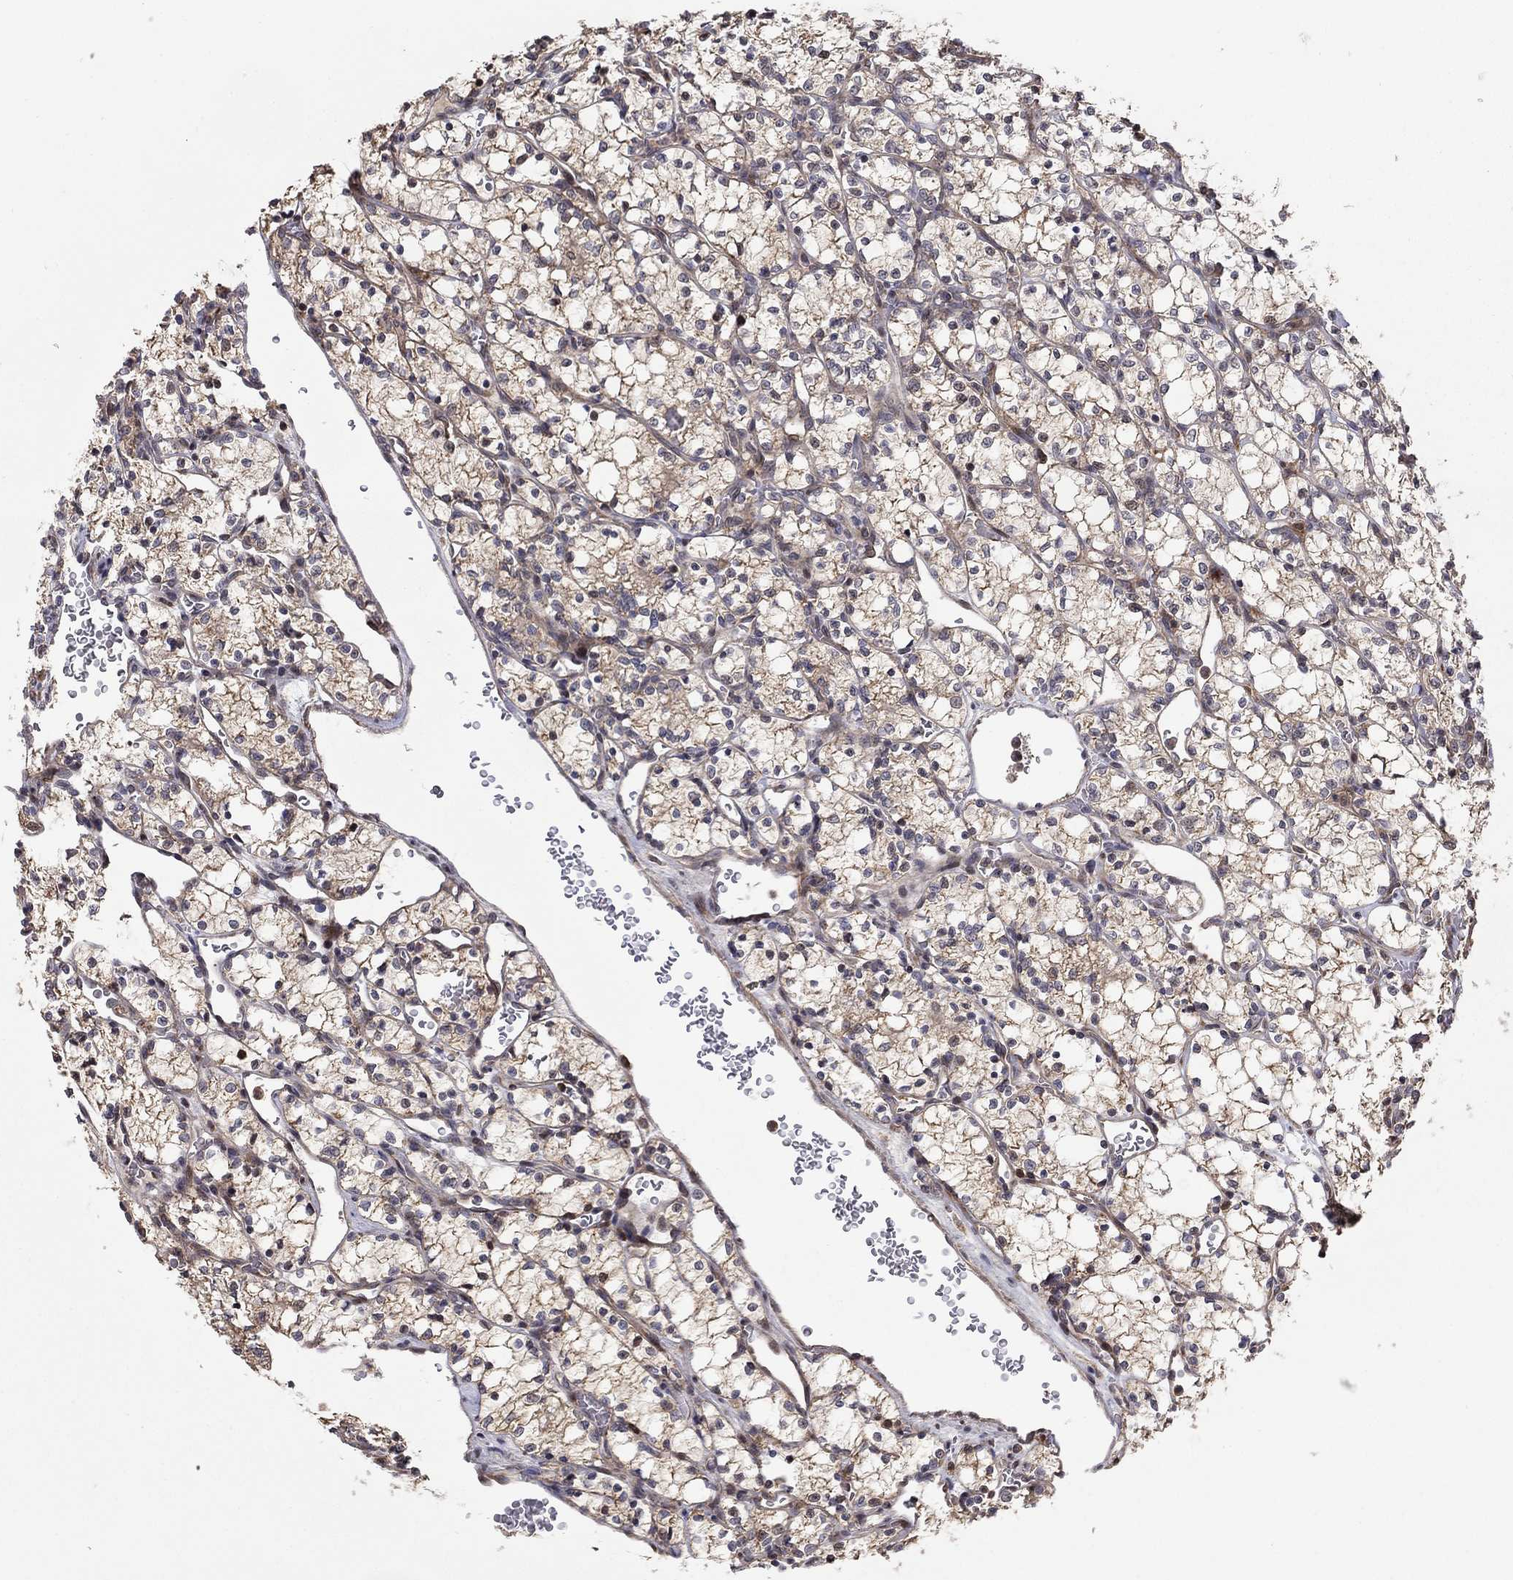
{"staining": {"intensity": "weak", "quantity": ">75%", "location": "cytoplasmic/membranous"}, "tissue": "renal cancer", "cell_type": "Tumor cells", "image_type": "cancer", "snomed": [{"axis": "morphology", "description": "Adenocarcinoma, NOS"}, {"axis": "topography", "description": "Kidney"}], "caption": "Weak cytoplasmic/membranous staining is present in approximately >75% of tumor cells in renal cancer.", "gene": "LPCAT4", "patient": {"sex": "female", "age": 69}}